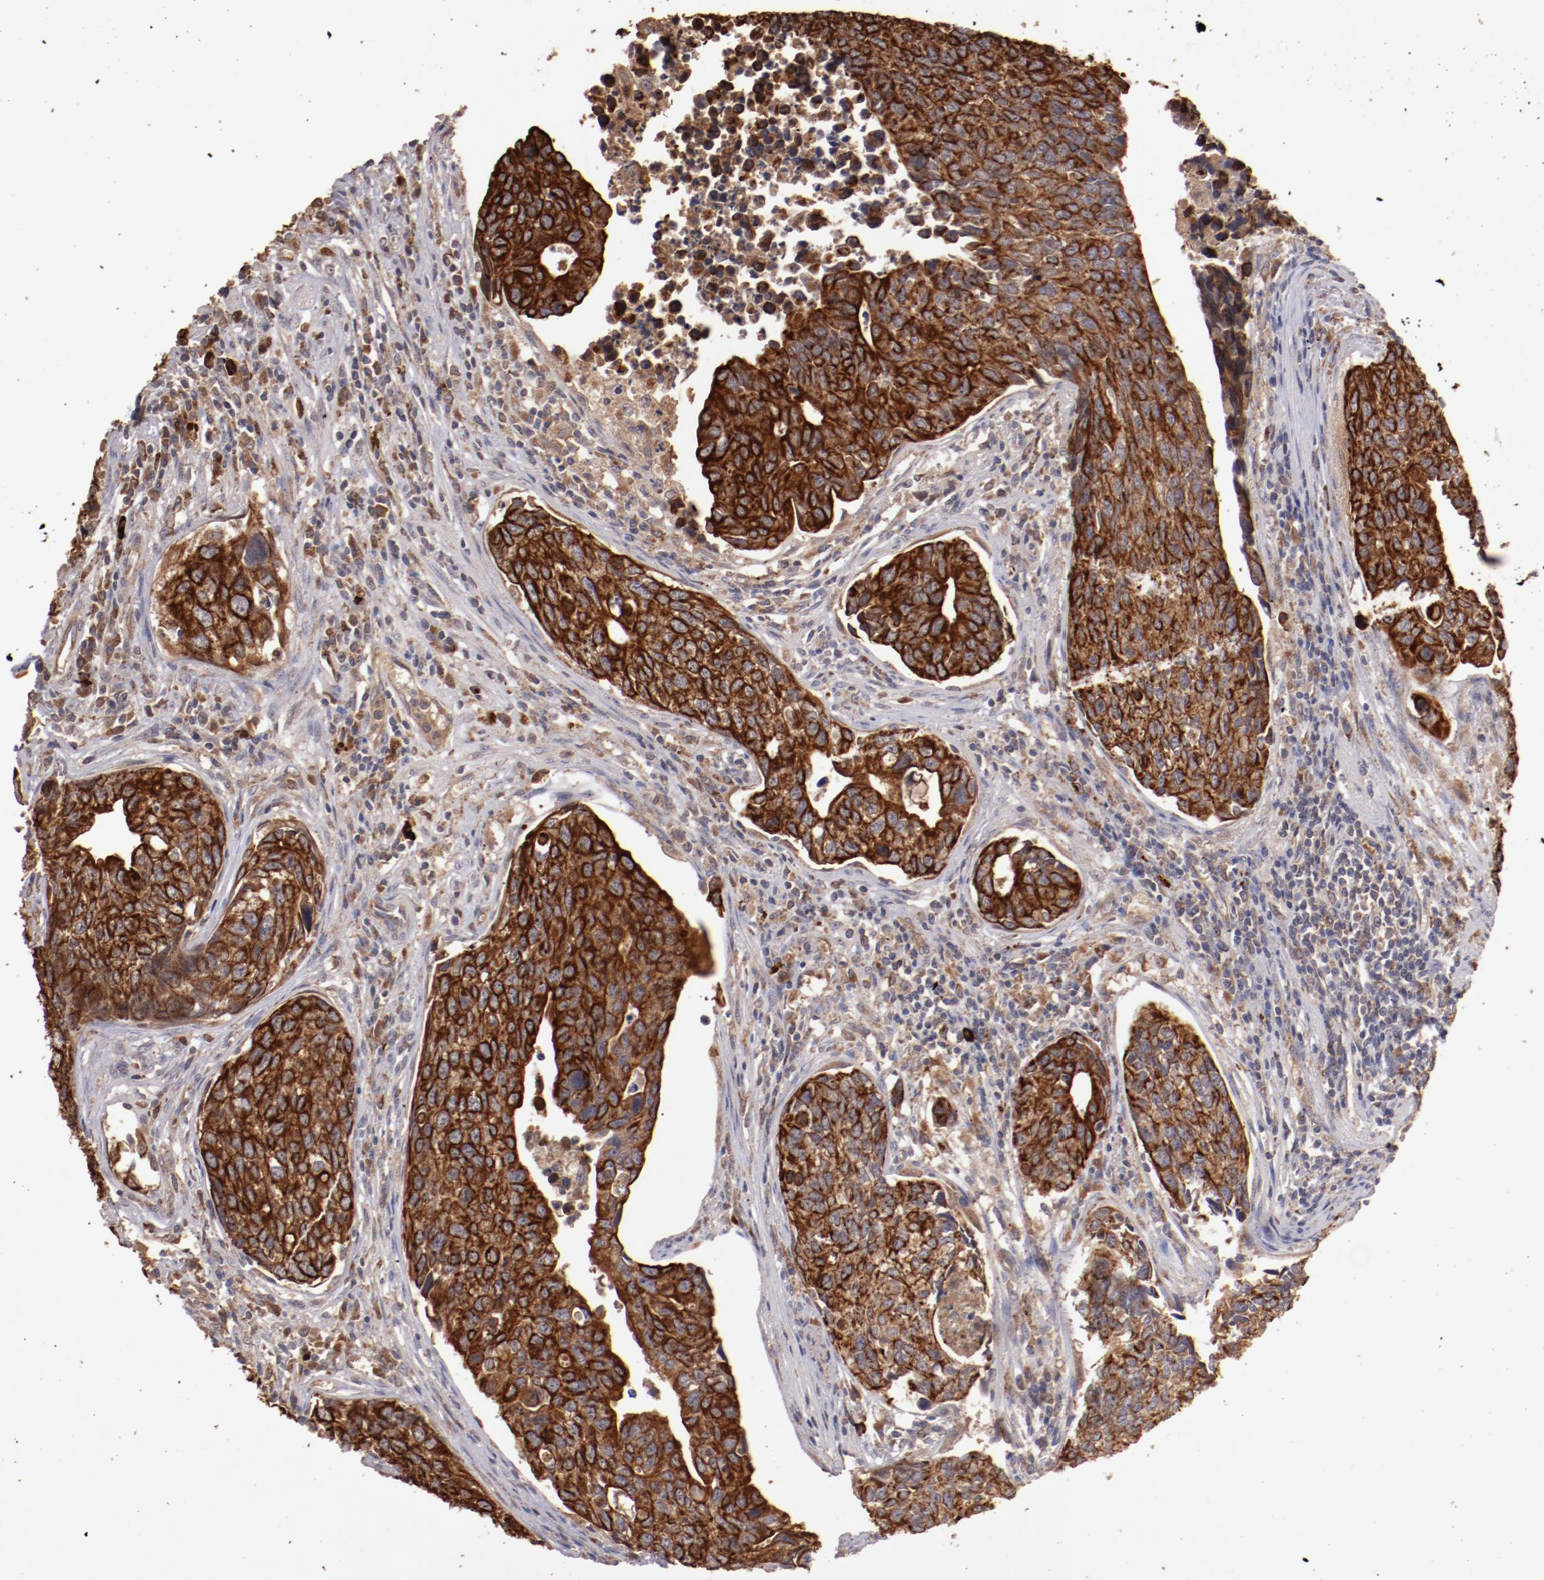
{"staining": {"intensity": "strong", "quantity": ">75%", "location": "cytoplasmic/membranous"}, "tissue": "urothelial cancer", "cell_type": "Tumor cells", "image_type": "cancer", "snomed": [{"axis": "morphology", "description": "Urothelial carcinoma, High grade"}, {"axis": "topography", "description": "Urinary bladder"}], "caption": "IHC photomicrograph of neoplastic tissue: human urothelial cancer stained using immunohistochemistry demonstrates high levels of strong protein expression localized specifically in the cytoplasmic/membranous of tumor cells, appearing as a cytoplasmic/membranous brown color.", "gene": "SRRD", "patient": {"sex": "male", "age": 81}}